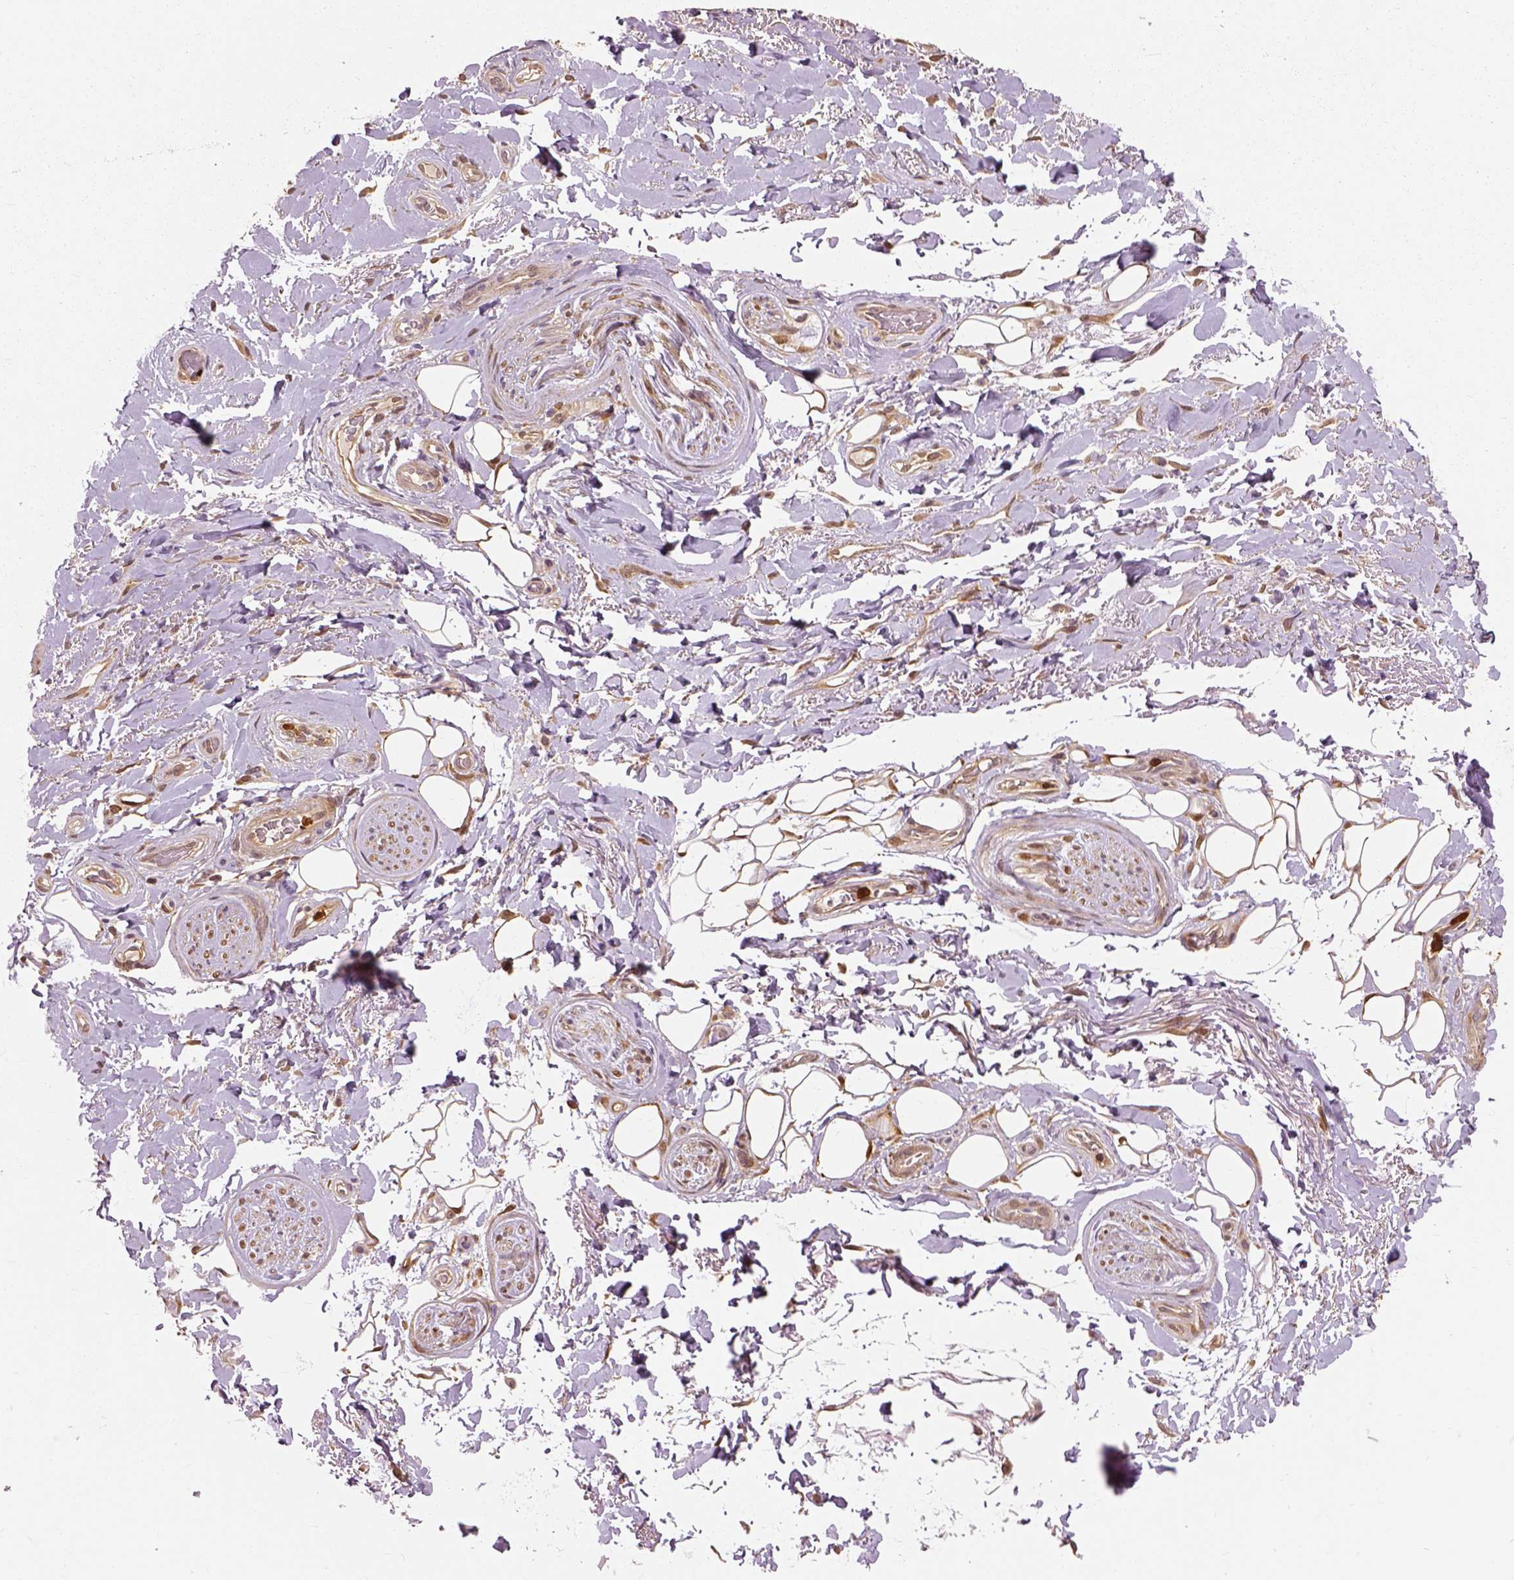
{"staining": {"intensity": "moderate", "quantity": ">75%", "location": "cytoplasmic/membranous"}, "tissue": "adipose tissue", "cell_type": "Adipocytes", "image_type": "normal", "snomed": [{"axis": "morphology", "description": "Normal tissue, NOS"}, {"axis": "topography", "description": "Anal"}, {"axis": "topography", "description": "Peripheral nerve tissue"}], "caption": "A micrograph of human adipose tissue stained for a protein reveals moderate cytoplasmic/membranous brown staining in adipocytes. Immunohistochemistry (ihc) stains the protein in brown and the nuclei are stained blue.", "gene": "GPI", "patient": {"sex": "male", "age": 53}}